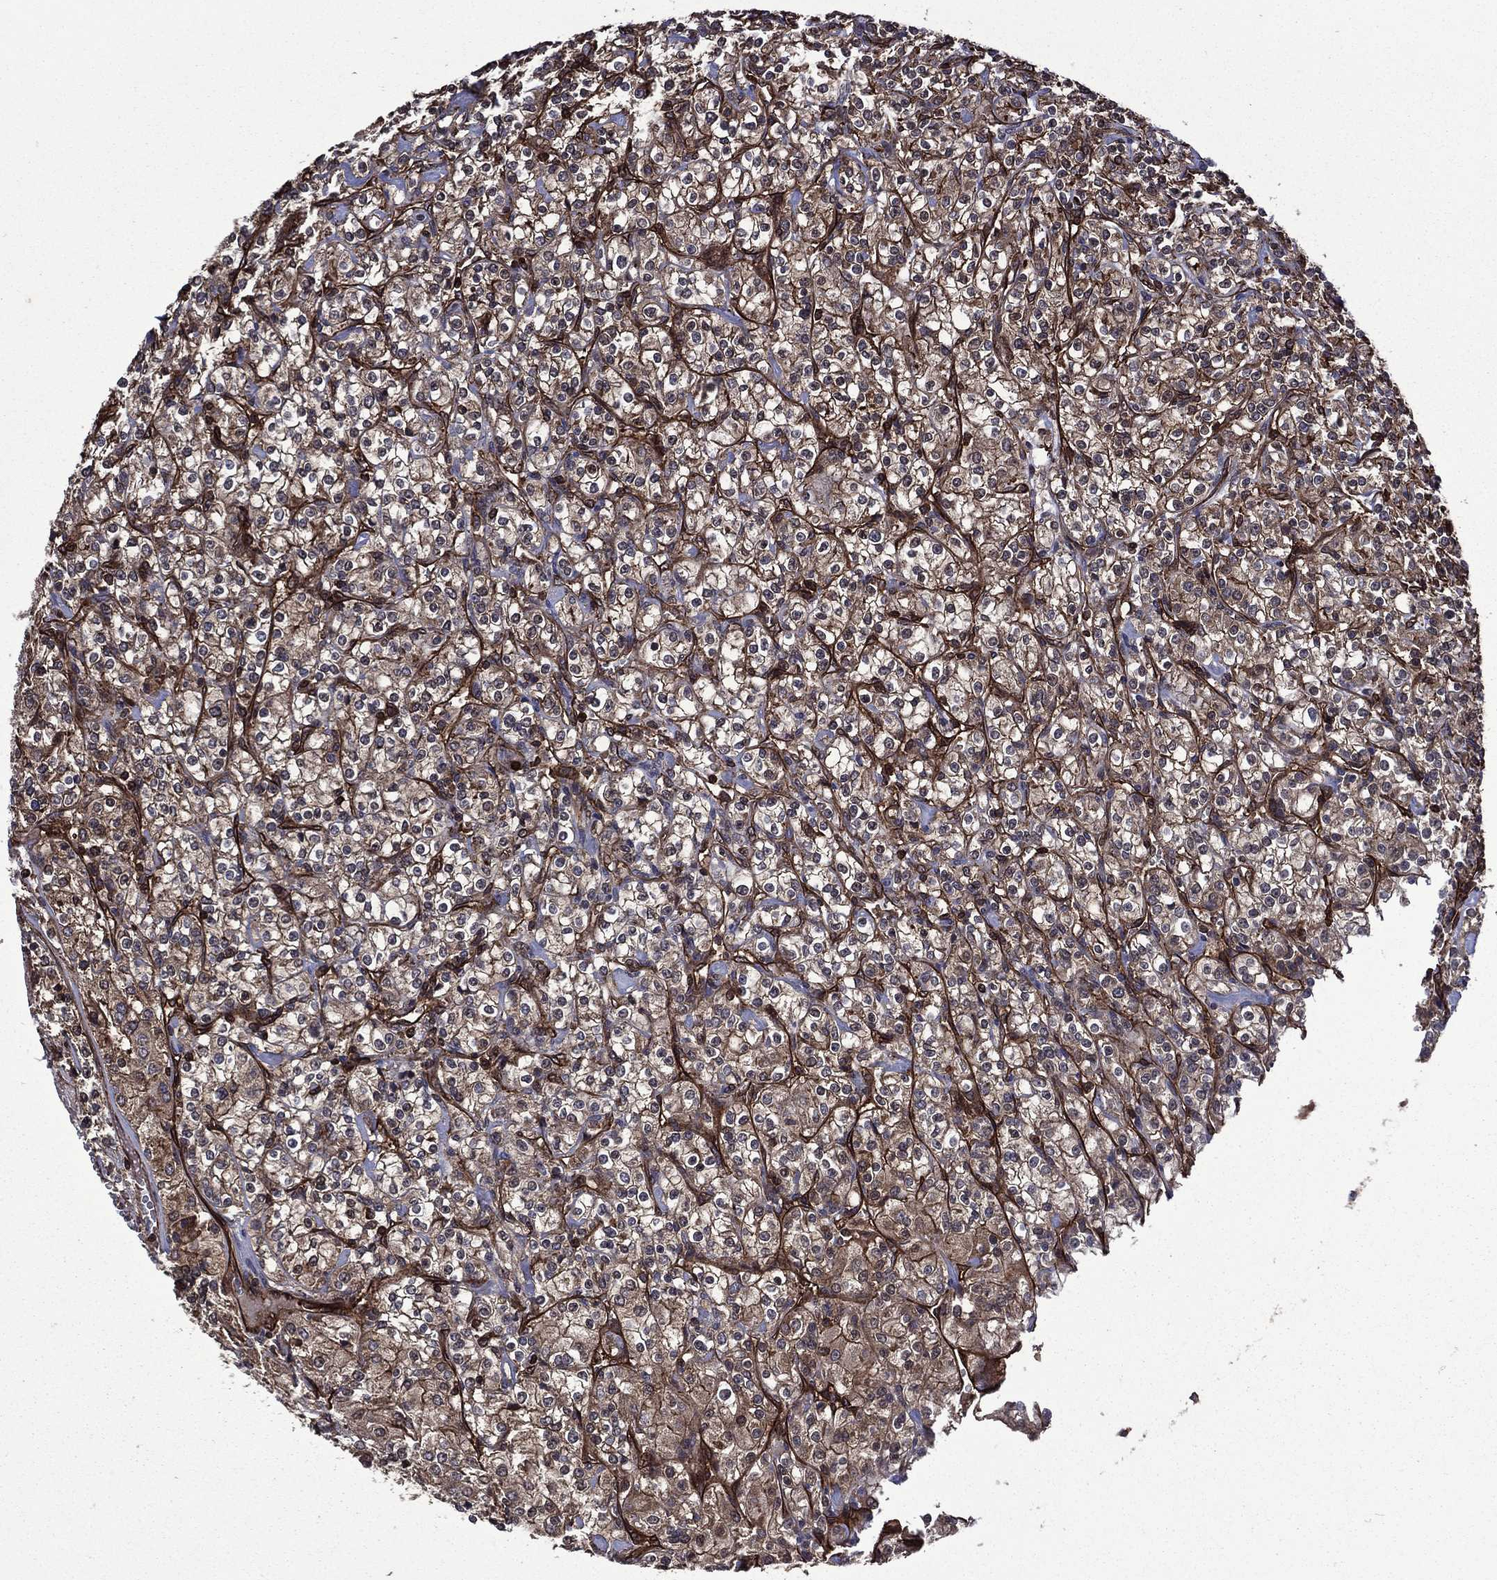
{"staining": {"intensity": "strong", "quantity": "25%-75%", "location": "cytoplasmic/membranous"}, "tissue": "renal cancer", "cell_type": "Tumor cells", "image_type": "cancer", "snomed": [{"axis": "morphology", "description": "Adenocarcinoma, NOS"}, {"axis": "topography", "description": "Kidney"}], "caption": "A photomicrograph showing strong cytoplasmic/membranous staining in approximately 25%-75% of tumor cells in renal adenocarcinoma, as visualized by brown immunohistochemical staining.", "gene": "PLPP3", "patient": {"sex": "male", "age": 77}}